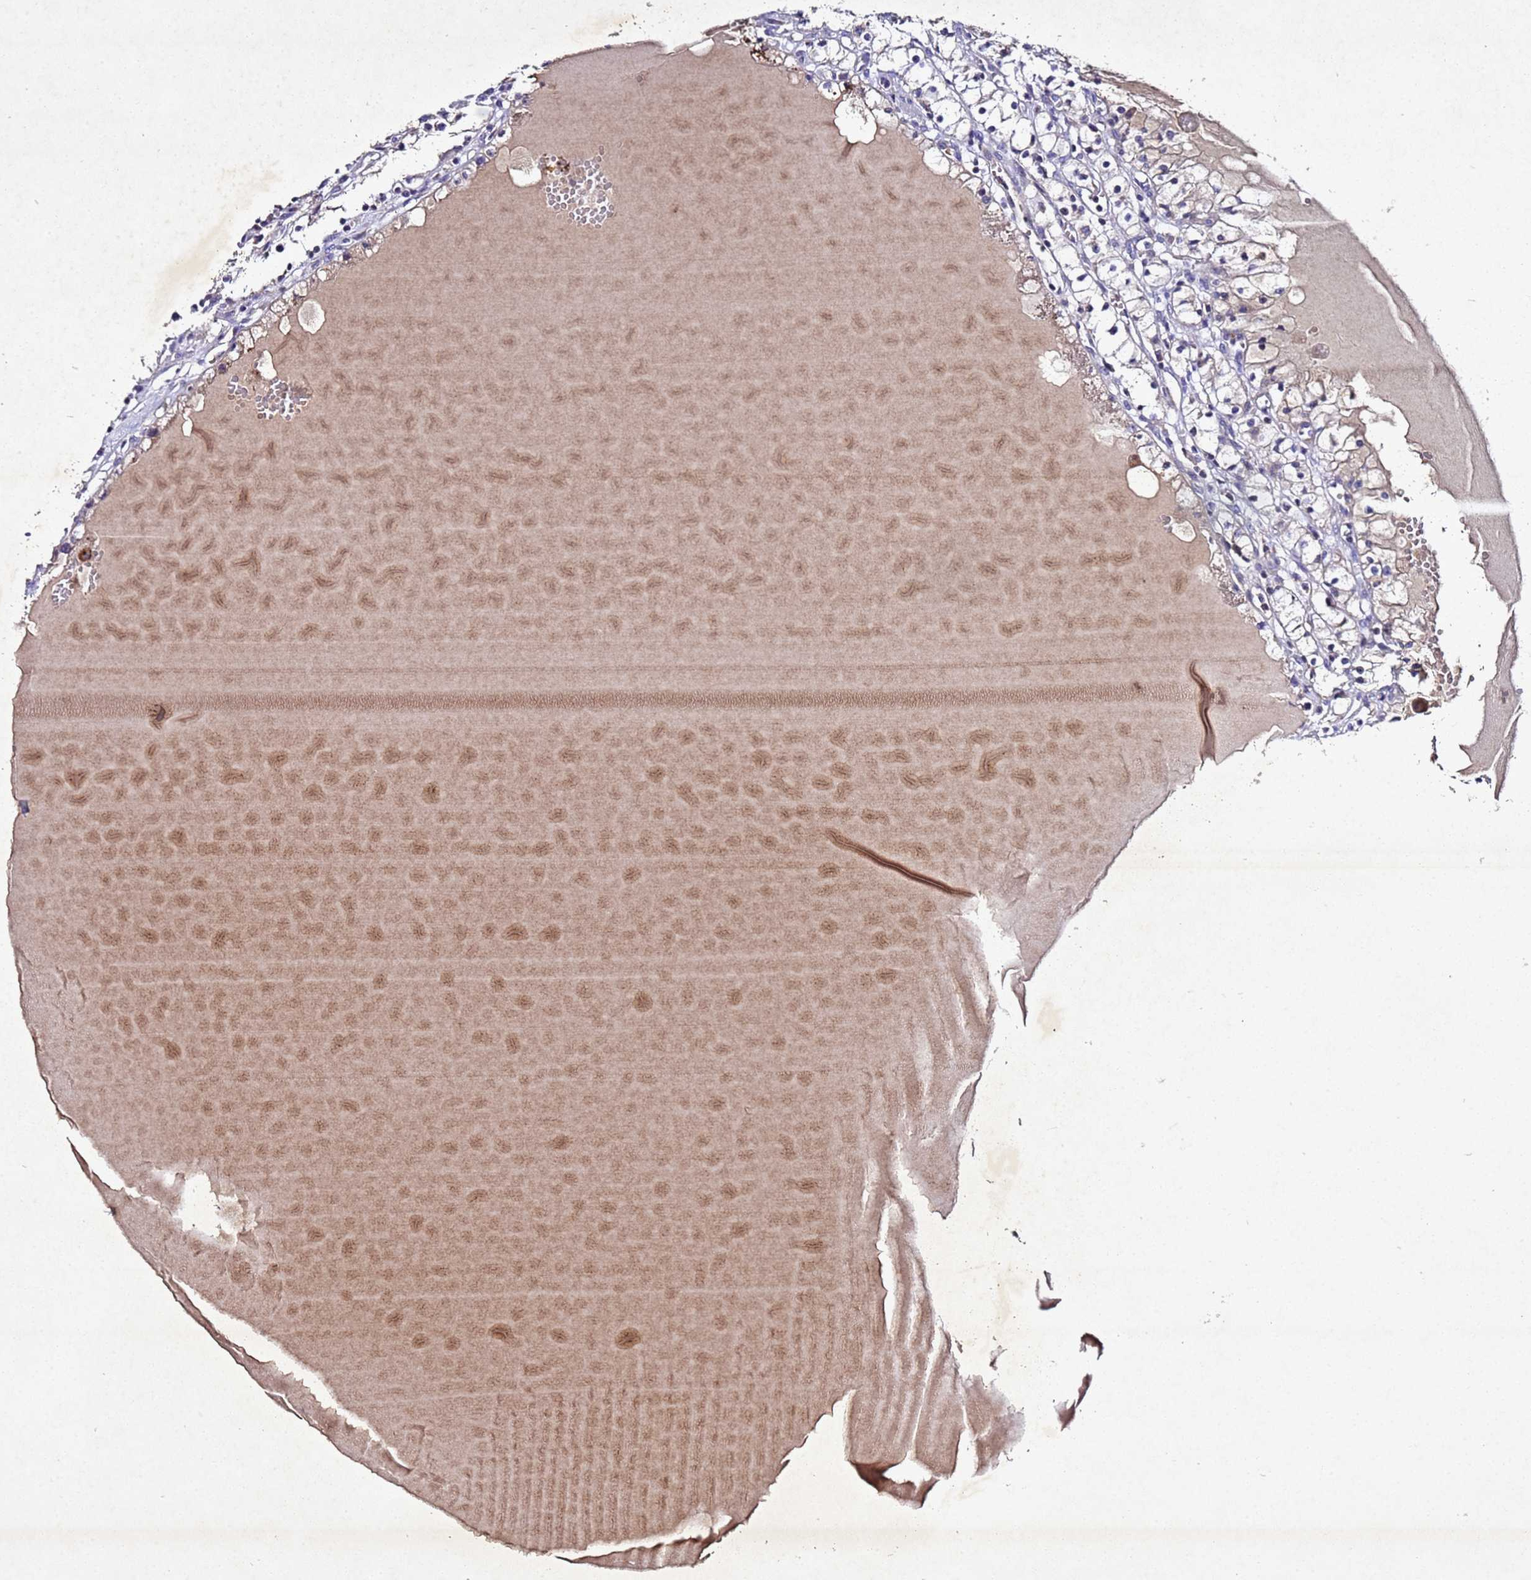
{"staining": {"intensity": "negative", "quantity": "none", "location": "none"}, "tissue": "renal cancer", "cell_type": "Tumor cells", "image_type": "cancer", "snomed": [{"axis": "morphology", "description": "Adenocarcinoma, NOS"}, {"axis": "topography", "description": "Kidney"}], "caption": "This is an immunohistochemistry (IHC) photomicrograph of human renal adenocarcinoma. There is no staining in tumor cells.", "gene": "SV2B", "patient": {"sex": "male", "age": 56}}